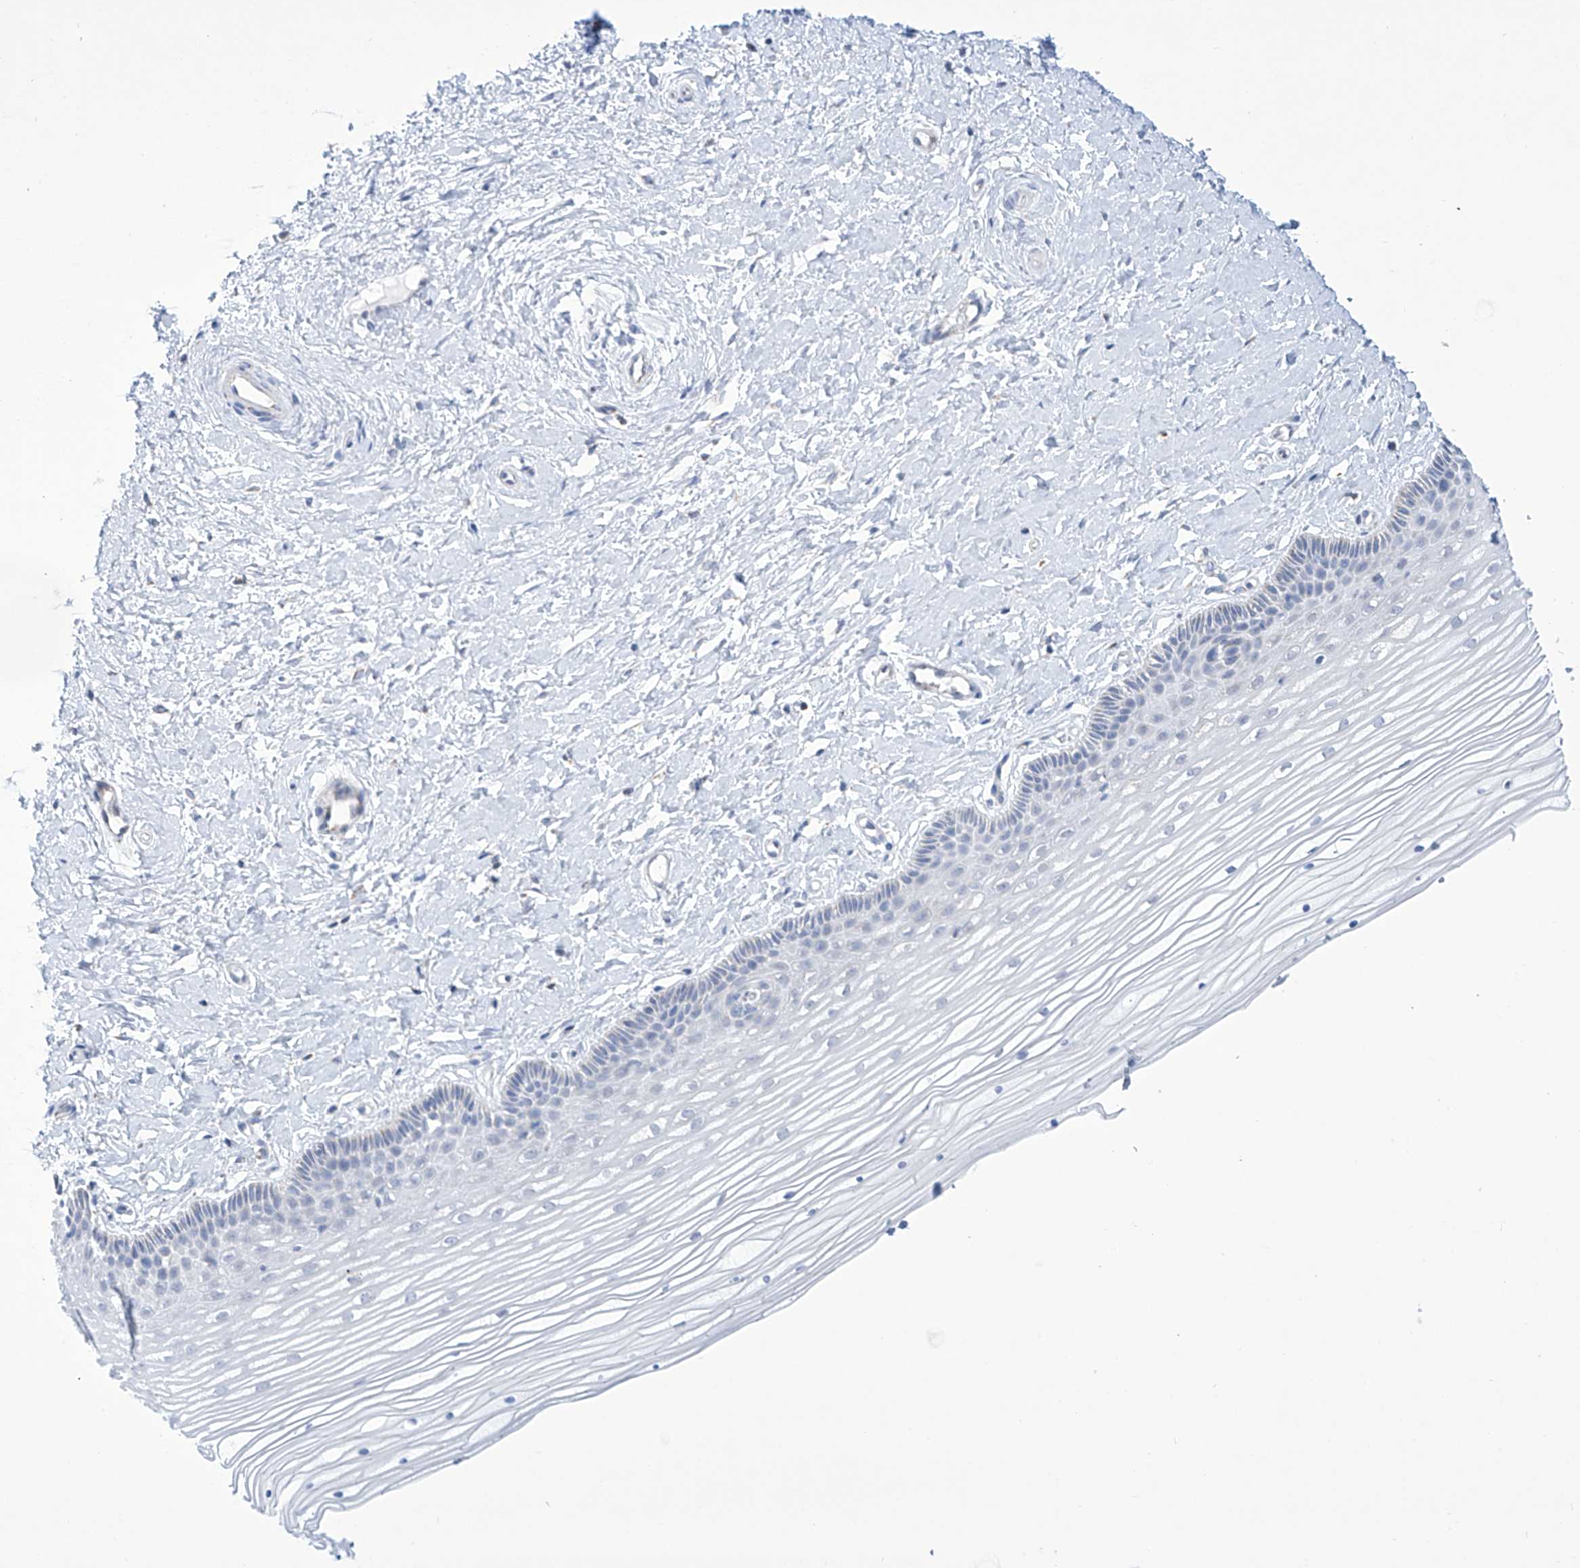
{"staining": {"intensity": "negative", "quantity": "none", "location": "none"}, "tissue": "vagina", "cell_type": "Squamous epithelial cells", "image_type": "normal", "snomed": [{"axis": "morphology", "description": "Normal tissue, NOS"}, {"axis": "topography", "description": "Vagina"}, {"axis": "topography", "description": "Cervix"}], "caption": "This is a histopathology image of IHC staining of normal vagina, which shows no positivity in squamous epithelial cells.", "gene": "ALDH6A1", "patient": {"sex": "female", "age": 40}}